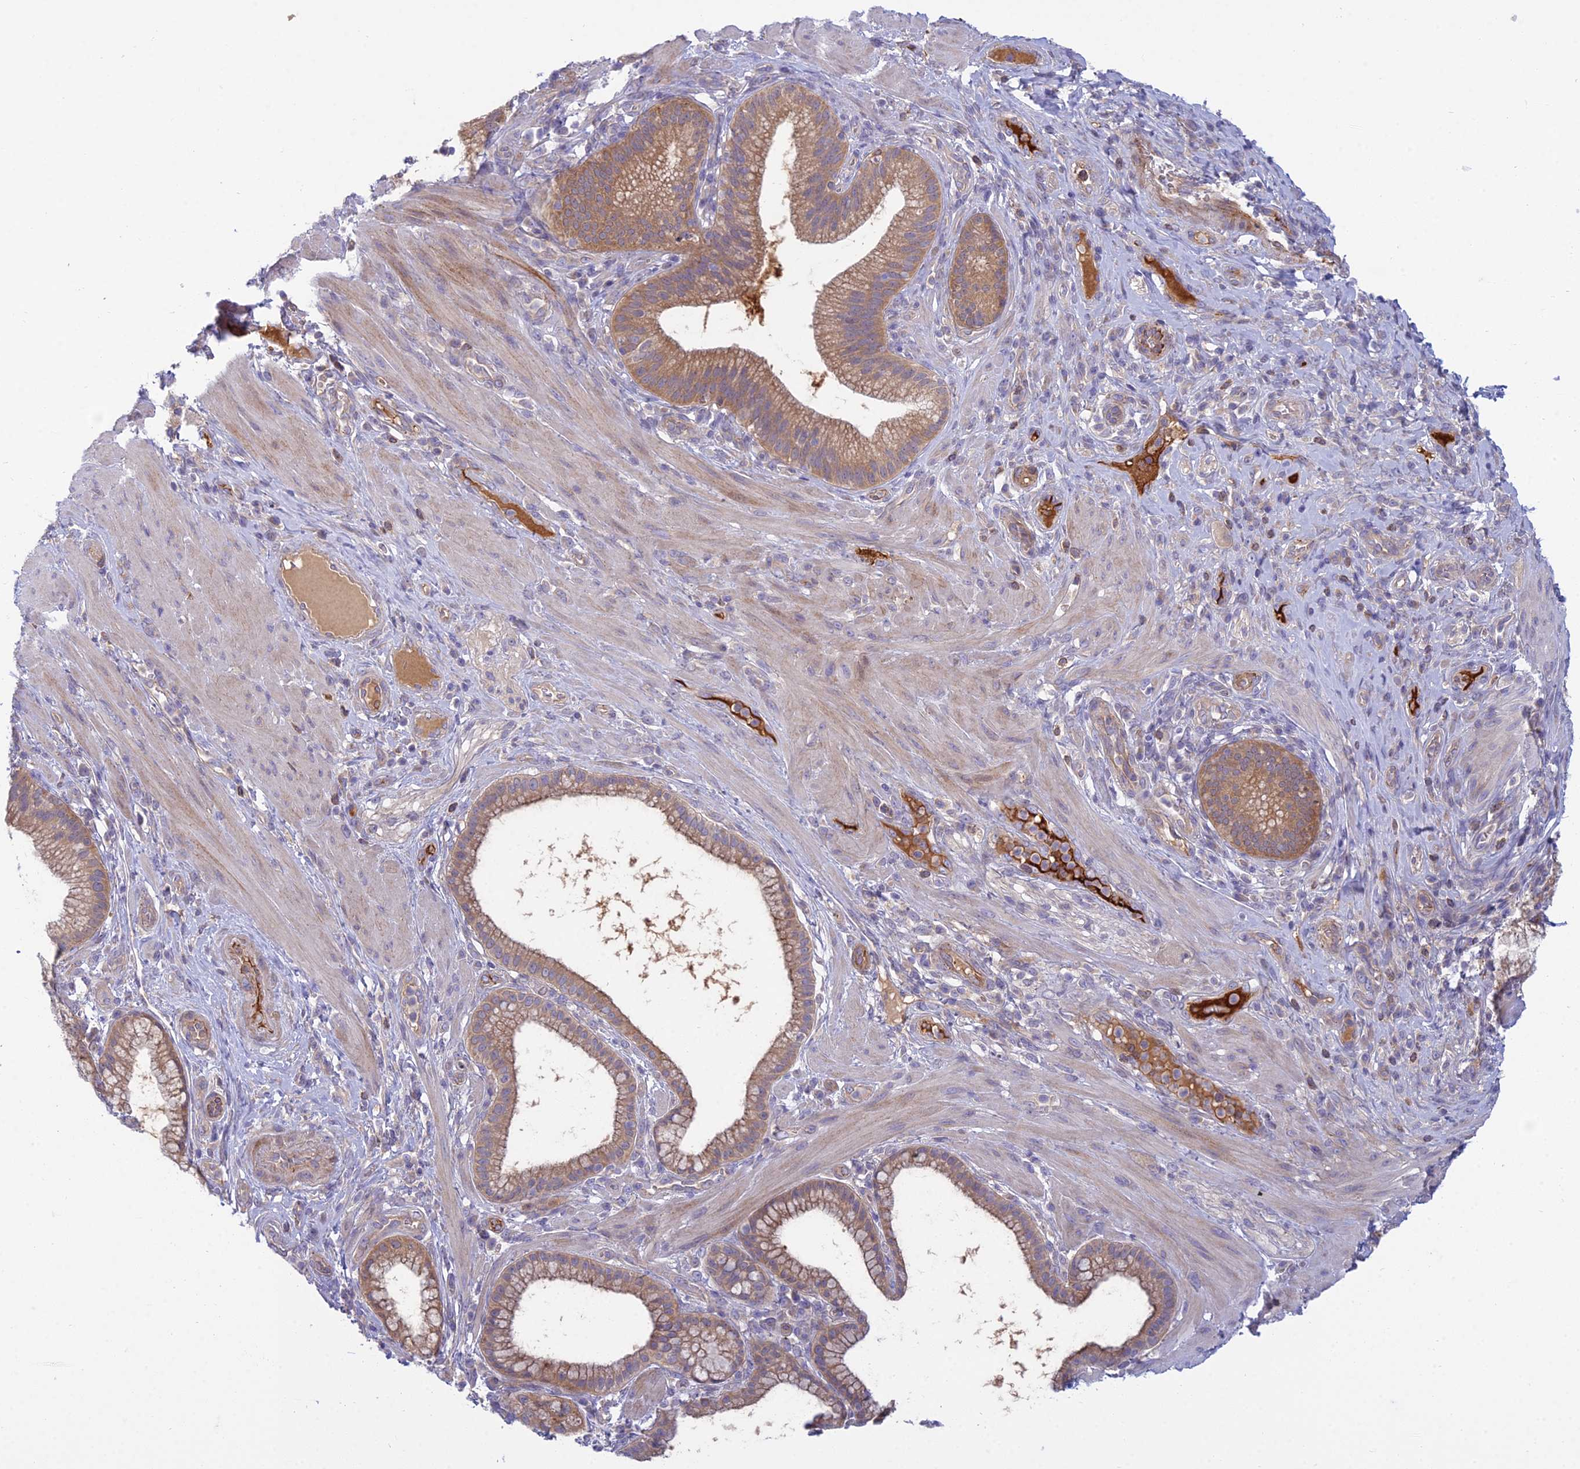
{"staining": {"intensity": "moderate", "quantity": ">75%", "location": "cytoplasmic/membranous"}, "tissue": "pancreatic cancer", "cell_type": "Tumor cells", "image_type": "cancer", "snomed": [{"axis": "morphology", "description": "Adenocarcinoma, NOS"}, {"axis": "topography", "description": "Pancreas"}], "caption": "Pancreatic adenocarcinoma stained with a brown dye exhibits moderate cytoplasmic/membranous positive expression in about >75% of tumor cells.", "gene": "DUS2", "patient": {"sex": "male", "age": 72}}